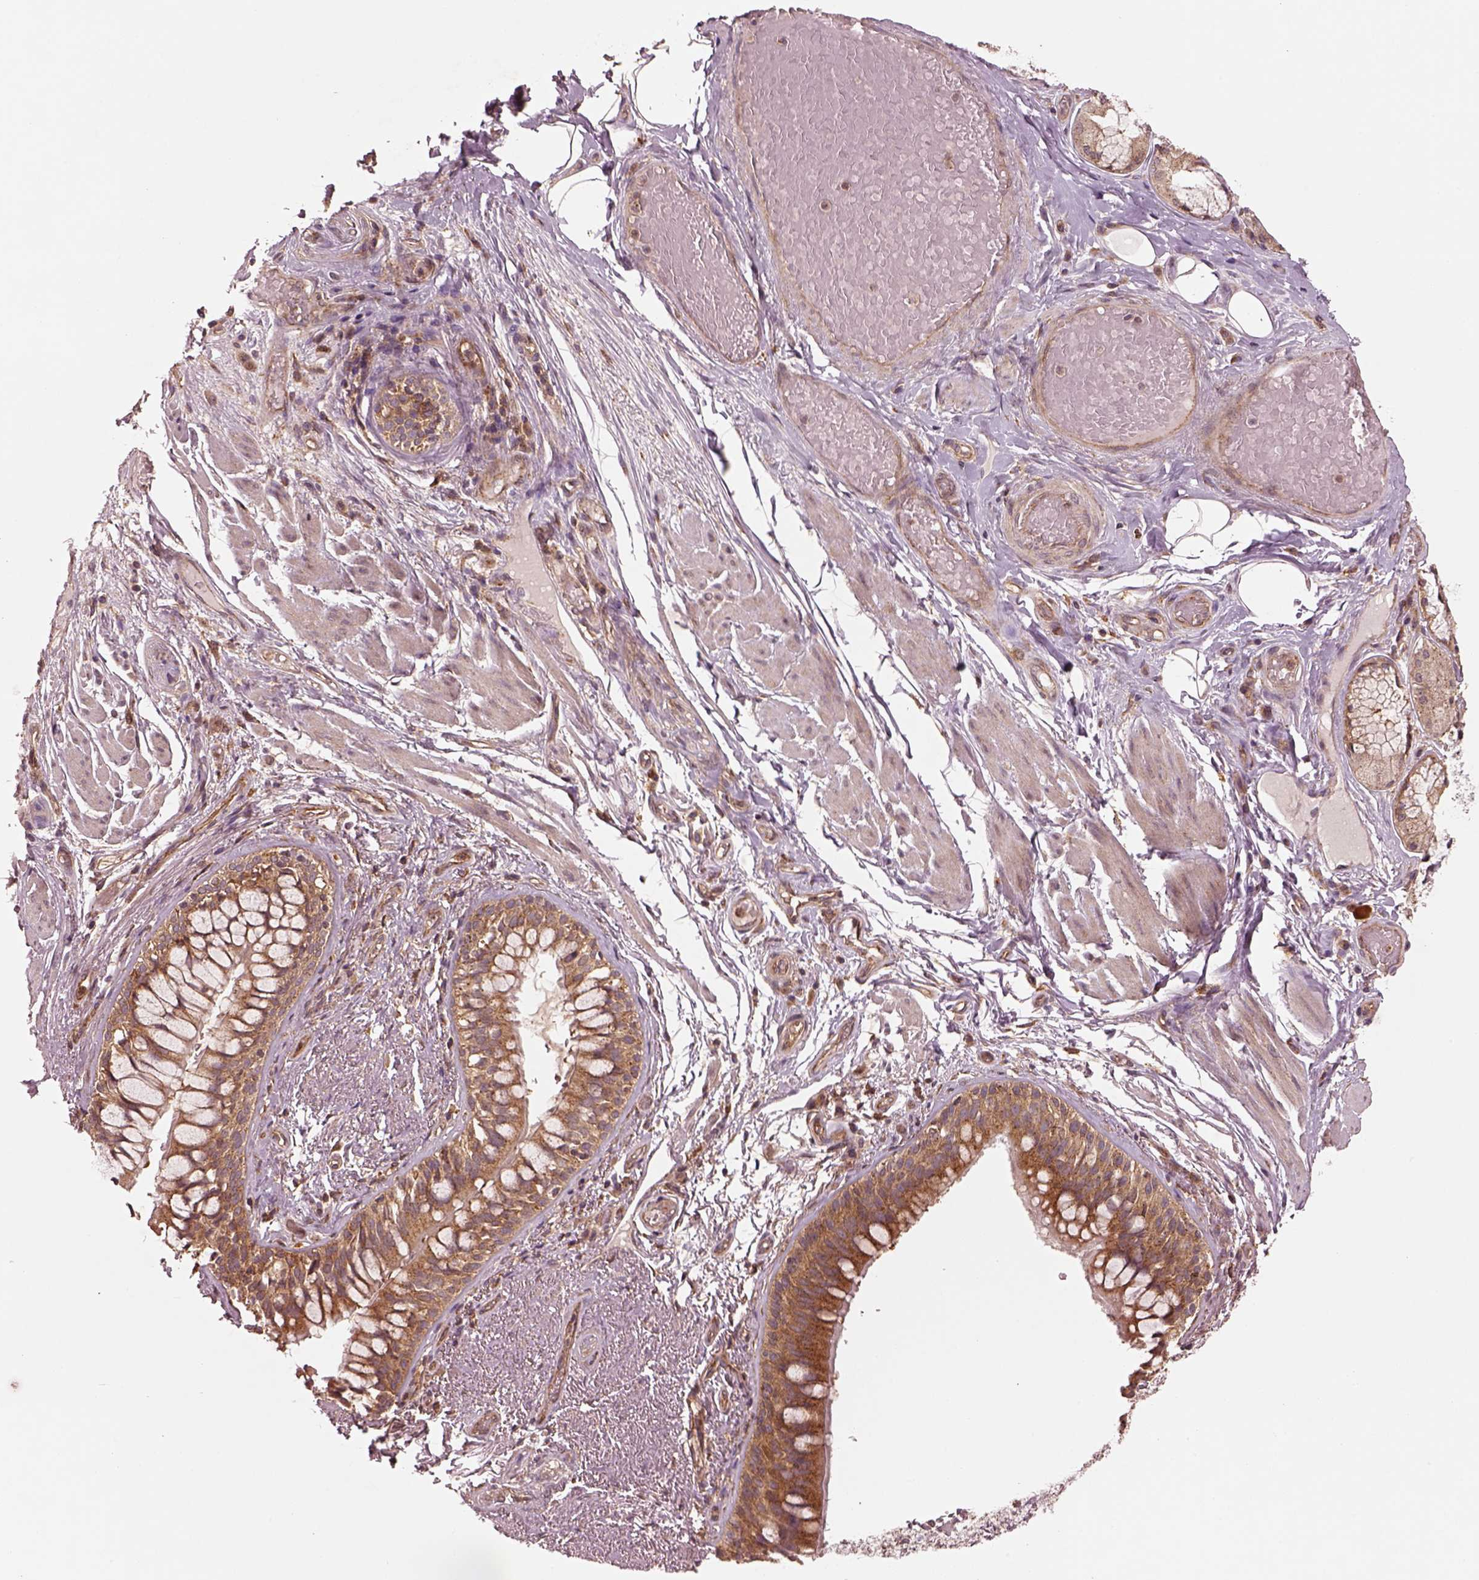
{"staining": {"intensity": "weak", "quantity": "25%-75%", "location": "cytoplasmic/membranous"}, "tissue": "adipose tissue", "cell_type": "Adipocytes", "image_type": "normal", "snomed": [{"axis": "morphology", "description": "Normal tissue, NOS"}, {"axis": "topography", "description": "Cartilage tissue"}, {"axis": "topography", "description": "Bronchus"}], "caption": "Immunohistochemistry (IHC) (DAB) staining of normal human adipose tissue displays weak cytoplasmic/membranous protein expression in approximately 25%-75% of adipocytes. (DAB (3,3'-diaminobenzidine) = brown stain, brightfield microscopy at high magnification).", "gene": "WASHC2A", "patient": {"sex": "male", "age": 64}}